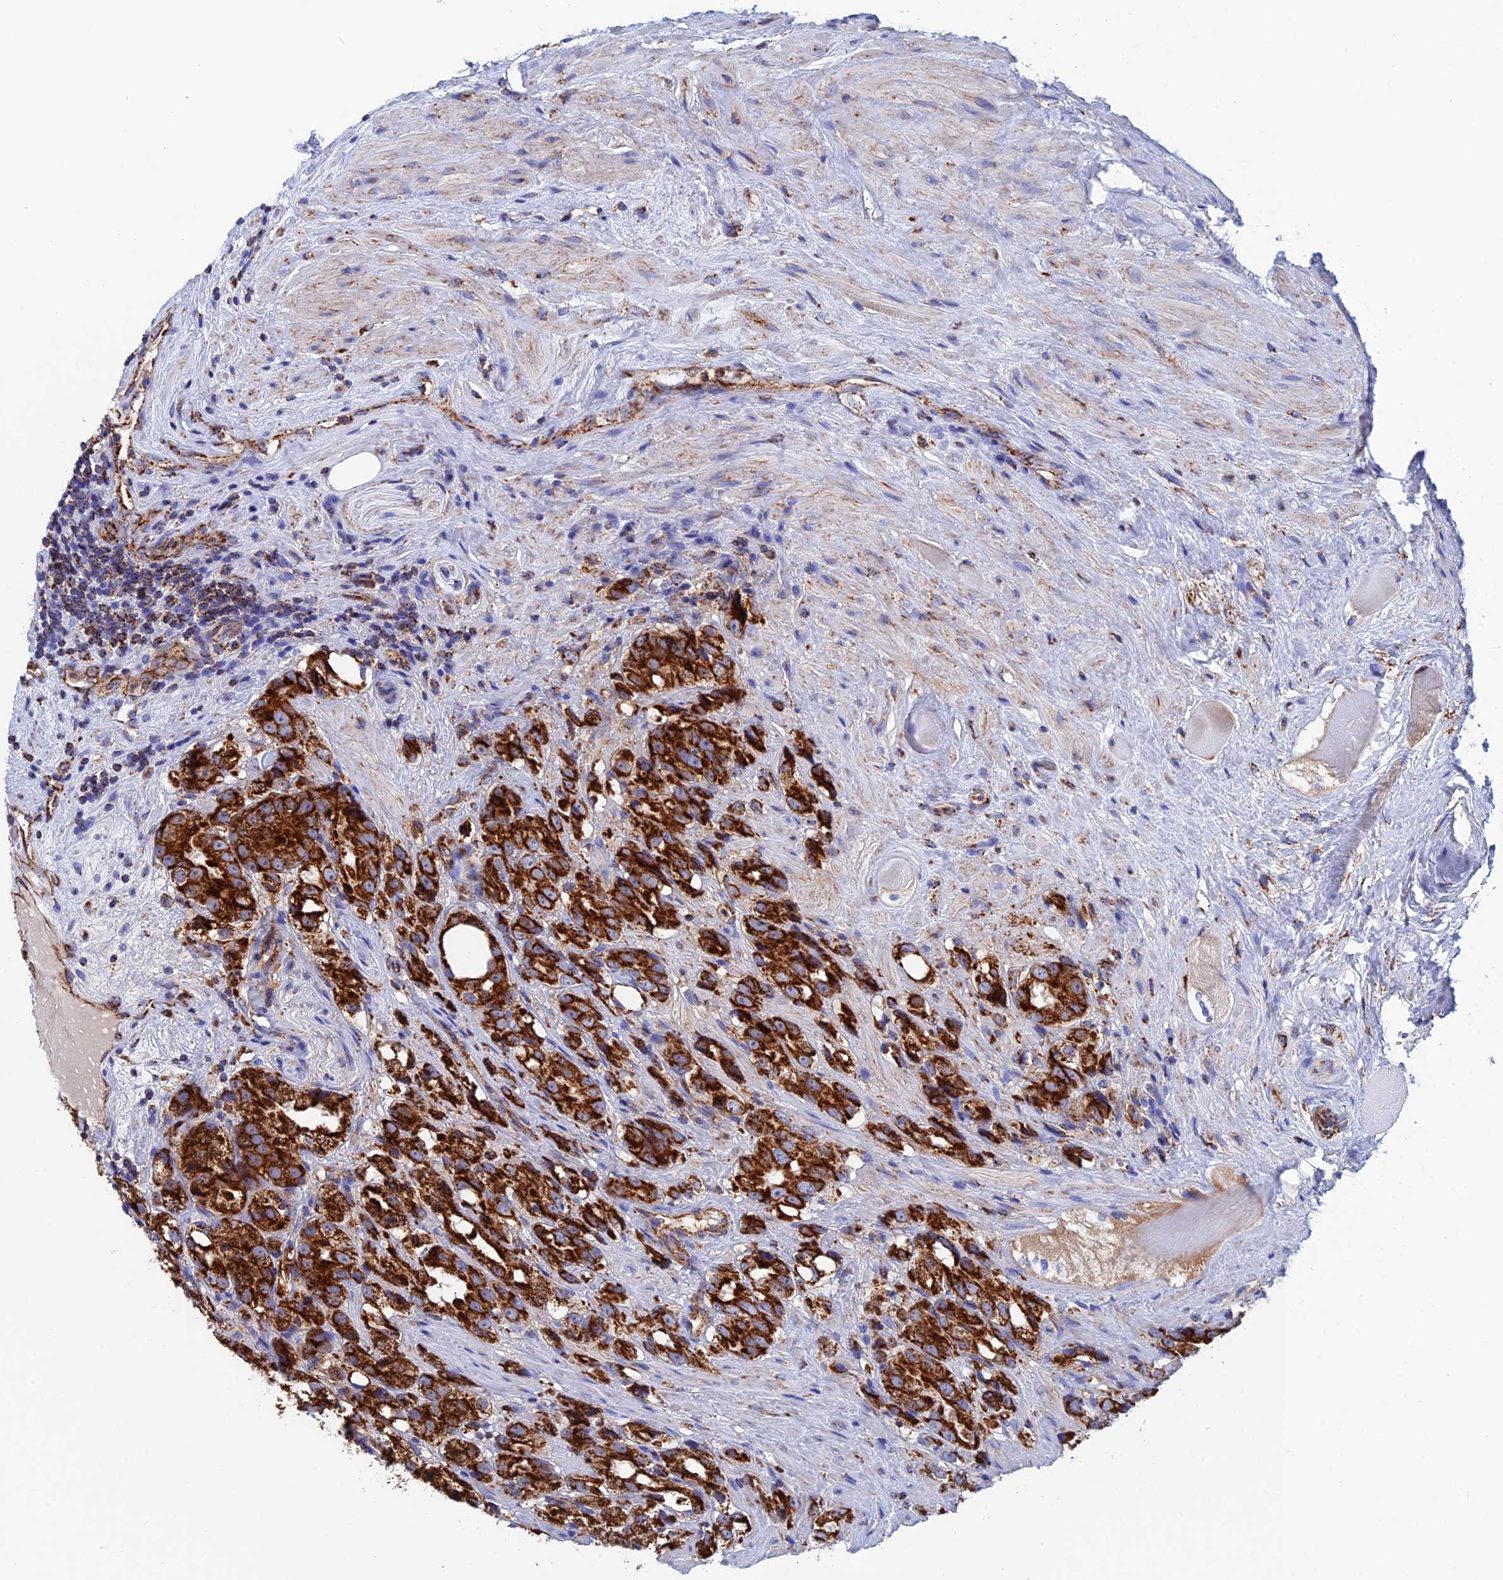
{"staining": {"intensity": "strong", "quantity": ">75%", "location": "cytoplasmic/membranous"}, "tissue": "prostate cancer", "cell_type": "Tumor cells", "image_type": "cancer", "snomed": [{"axis": "morphology", "description": "Adenocarcinoma, NOS"}, {"axis": "topography", "description": "Prostate"}], "caption": "DAB (3,3'-diaminobenzidine) immunohistochemical staining of prostate cancer (adenocarcinoma) displays strong cytoplasmic/membranous protein positivity in about >75% of tumor cells.", "gene": "WDR83", "patient": {"sex": "male", "age": 79}}